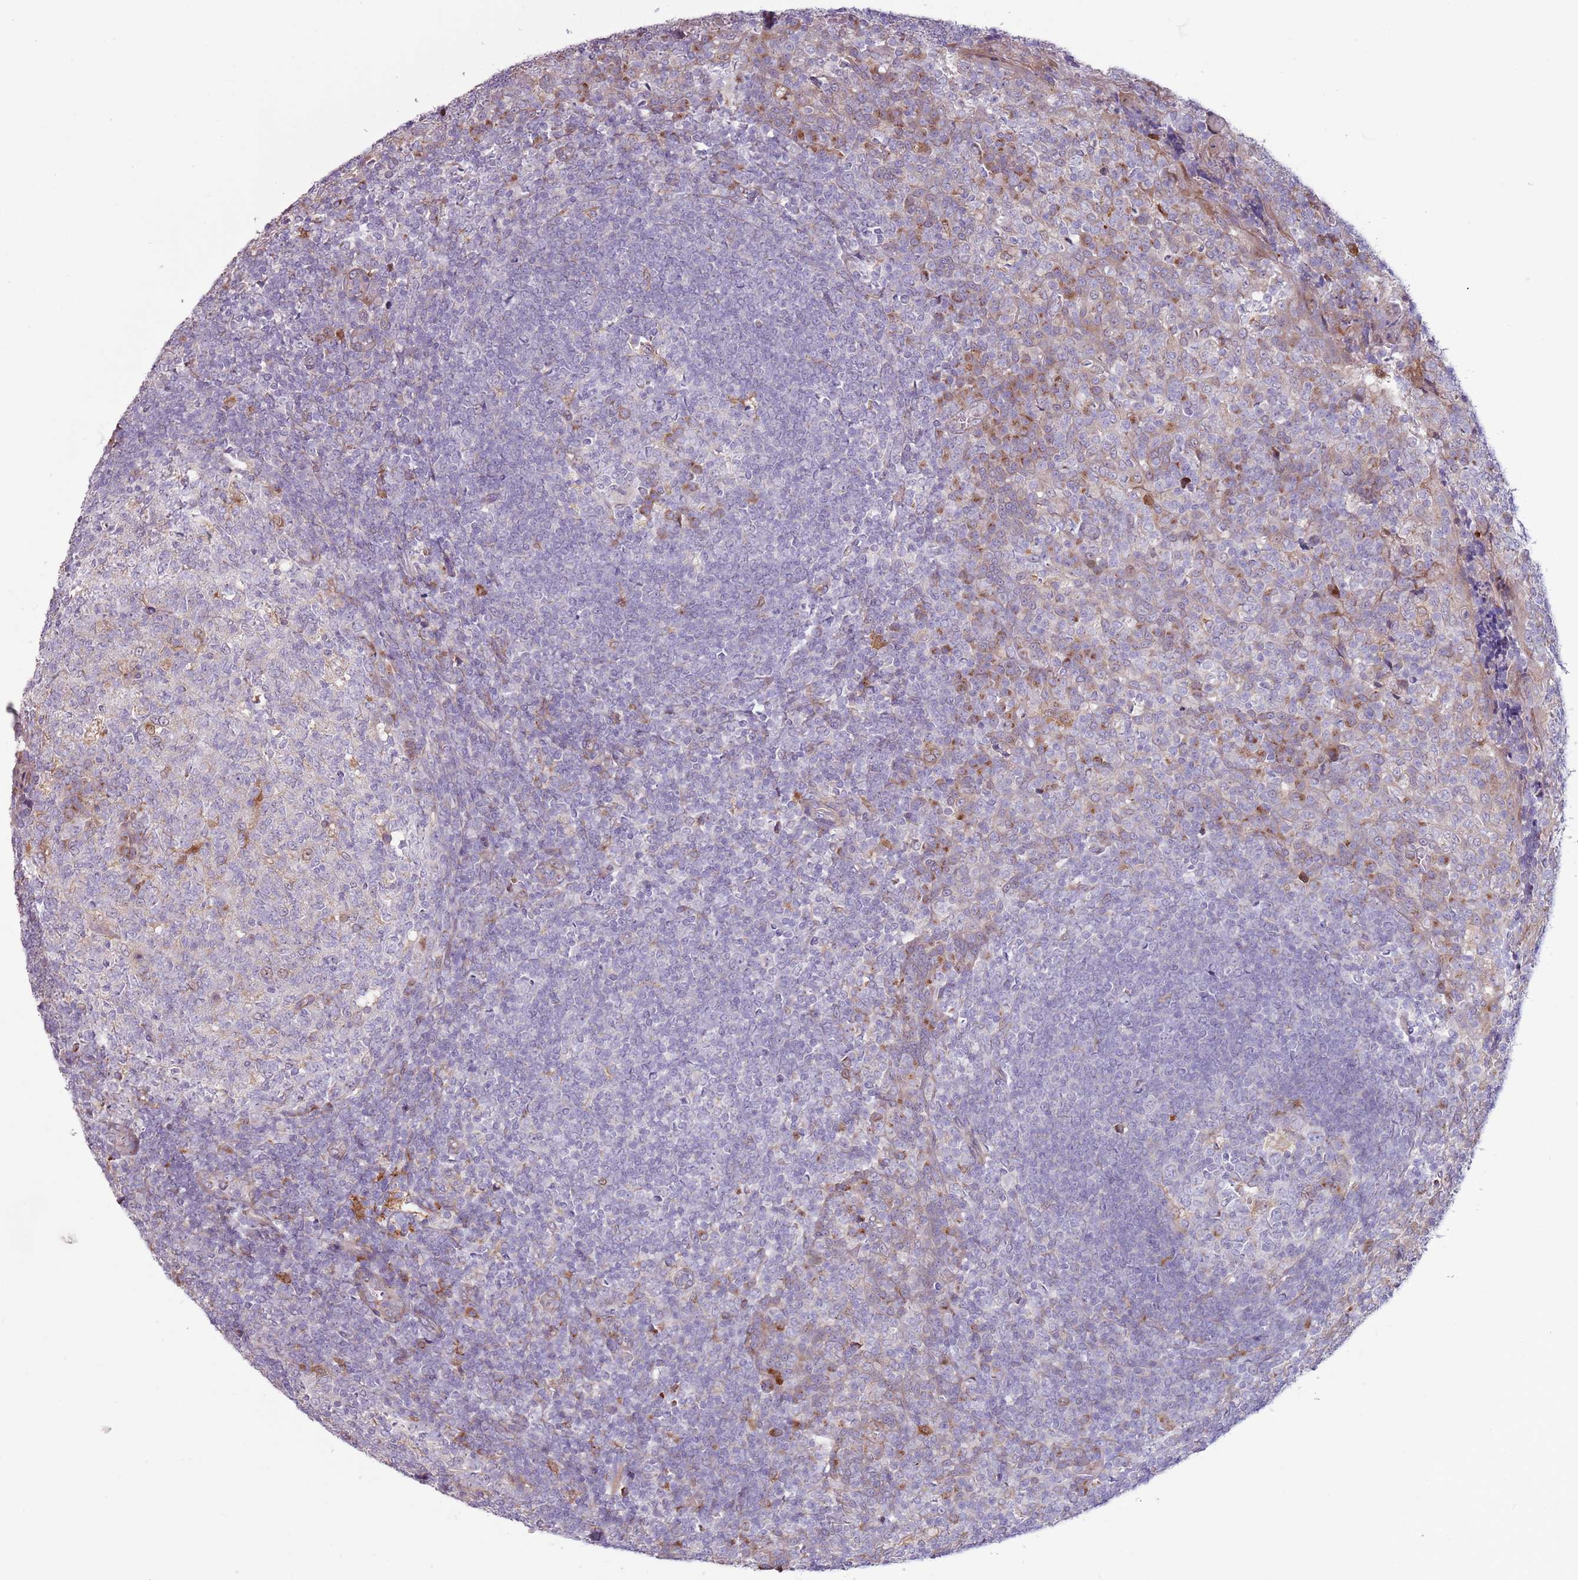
{"staining": {"intensity": "weak", "quantity": "<25%", "location": "cytoplasmic/membranous"}, "tissue": "tonsil", "cell_type": "Germinal center cells", "image_type": "normal", "snomed": [{"axis": "morphology", "description": "Normal tissue, NOS"}, {"axis": "topography", "description": "Tonsil"}], "caption": "Germinal center cells are negative for protein expression in normal human tonsil. (Stains: DAB immunohistochemistry with hematoxylin counter stain, Microscopy: brightfield microscopy at high magnification).", "gene": "CCDC150", "patient": {"sex": "female", "age": 19}}